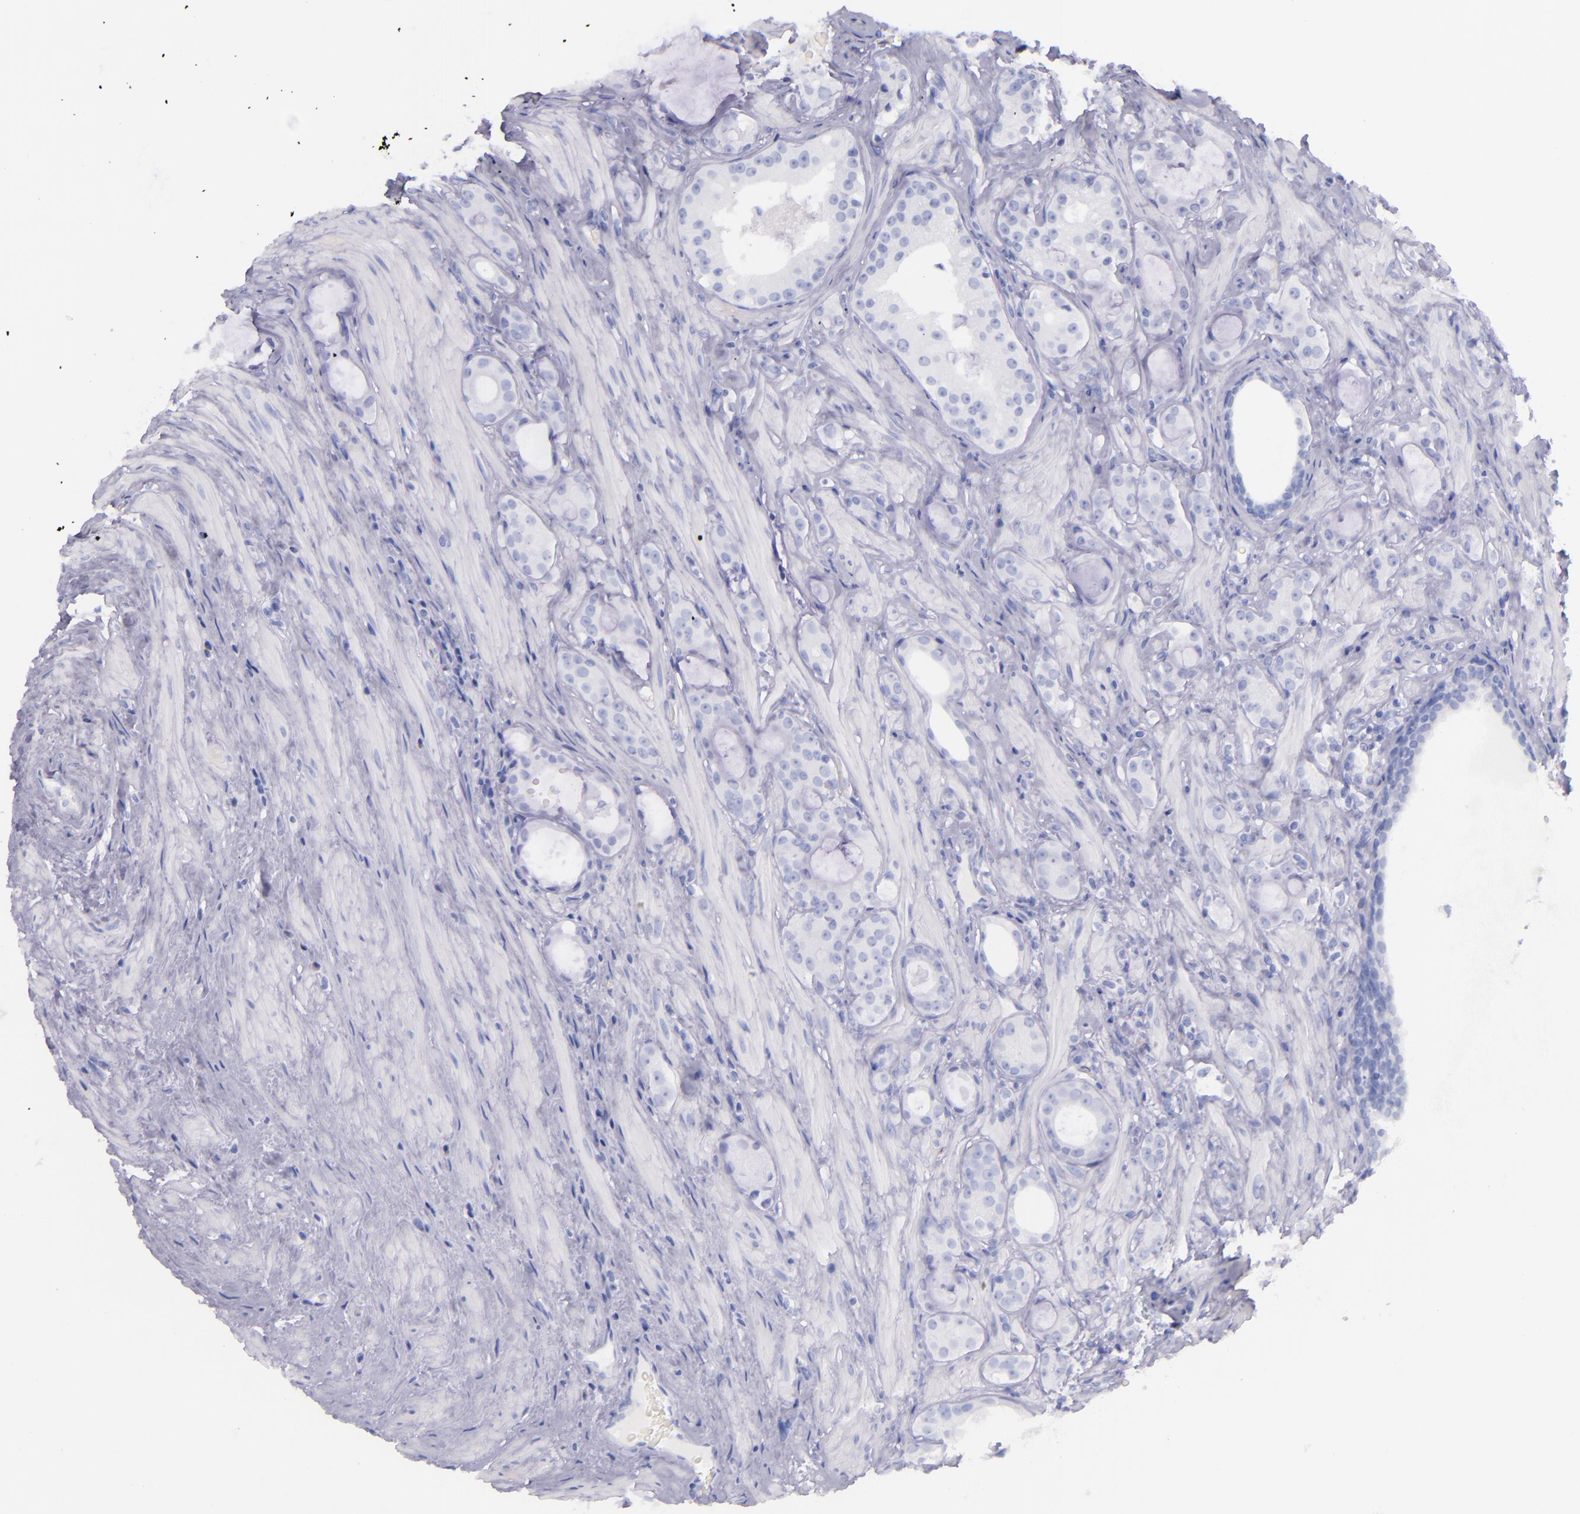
{"staining": {"intensity": "negative", "quantity": "none", "location": "none"}, "tissue": "prostate cancer", "cell_type": "Tumor cells", "image_type": "cancer", "snomed": [{"axis": "morphology", "description": "Adenocarcinoma, Medium grade"}, {"axis": "topography", "description": "Prostate"}], "caption": "Immunohistochemistry photomicrograph of neoplastic tissue: prostate medium-grade adenocarcinoma stained with DAB (3,3'-diaminobenzidine) reveals no significant protein positivity in tumor cells.", "gene": "SFTPB", "patient": {"sex": "male", "age": 73}}